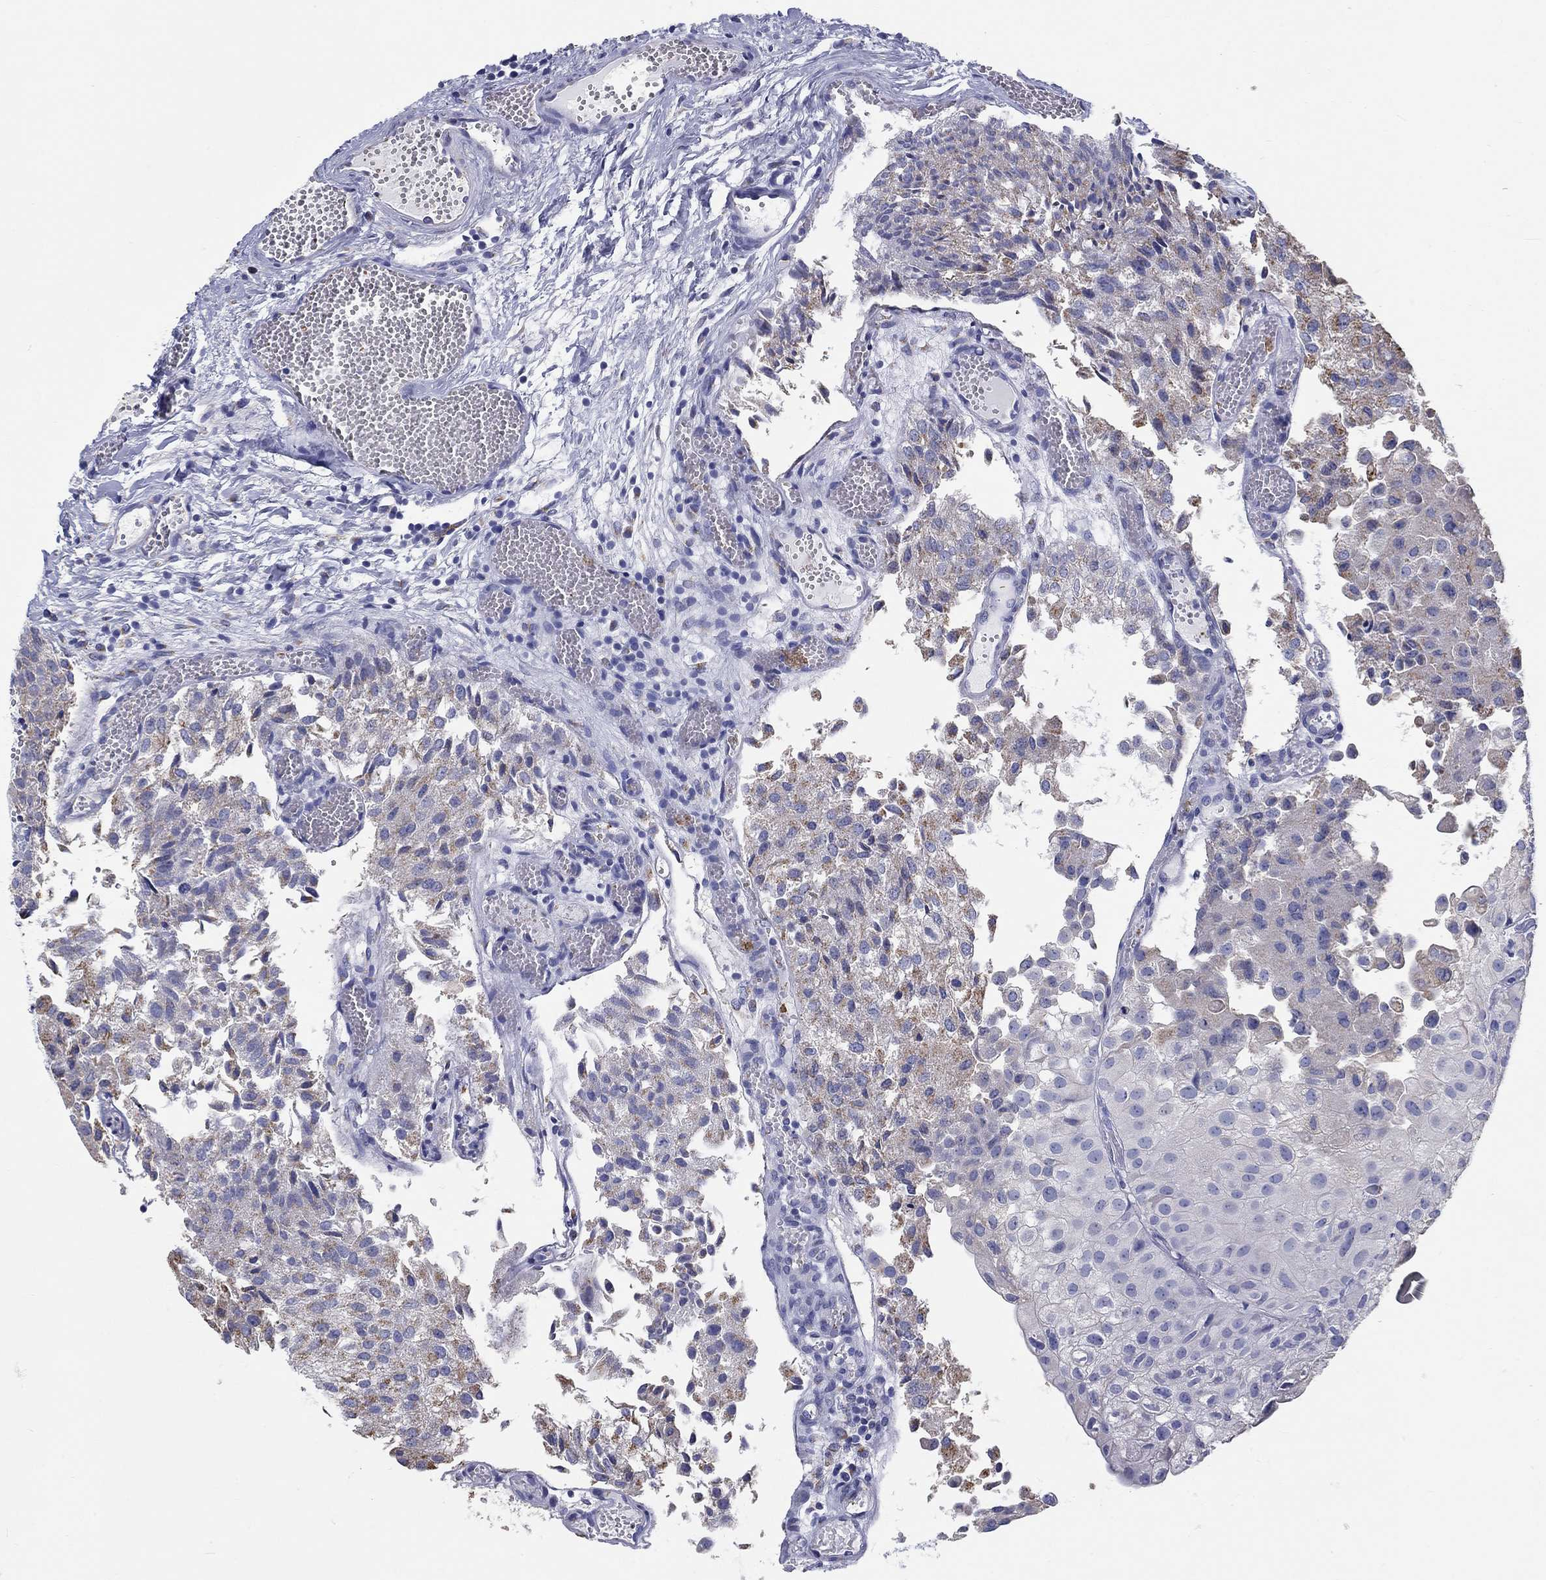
{"staining": {"intensity": "moderate", "quantity": "25%-75%", "location": "cytoplasmic/membranous"}, "tissue": "urothelial cancer", "cell_type": "Tumor cells", "image_type": "cancer", "snomed": [{"axis": "morphology", "description": "Urothelial carcinoma, Low grade"}, {"axis": "topography", "description": "Urinary bladder"}], "caption": "Immunohistochemical staining of human urothelial cancer reveals medium levels of moderate cytoplasmic/membranous protein expression in approximately 25%-75% of tumor cells.", "gene": "LRRC4C", "patient": {"sex": "female", "age": 78}}